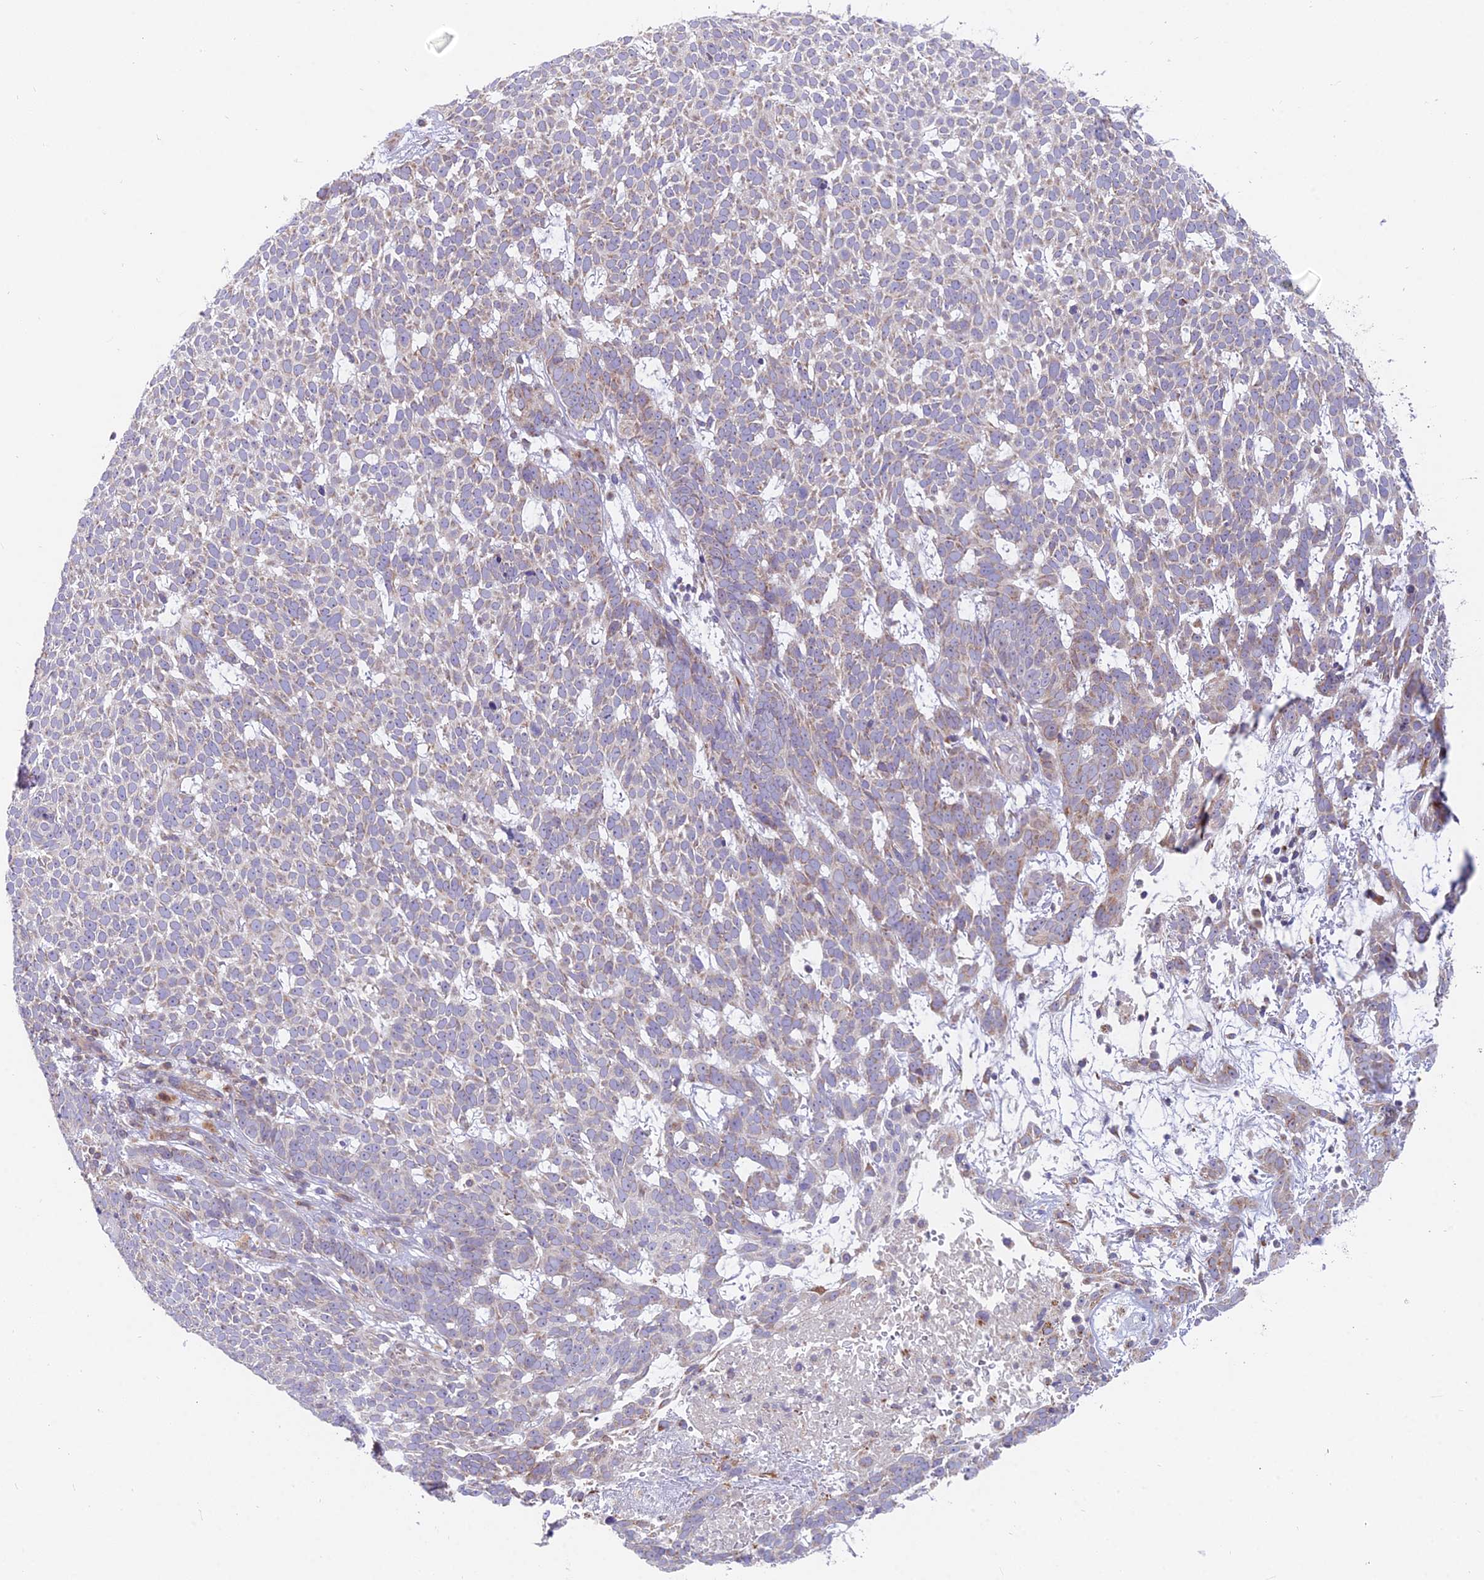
{"staining": {"intensity": "negative", "quantity": "none", "location": "none"}, "tissue": "skin cancer", "cell_type": "Tumor cells", "image_type": "cancer", "snomed": [{"axis": "morphology", "description": "Basal cell carcinoma"}, {"axis": "topography", "description": "Skin"}], "caption": "IHC image of skin basal cell carcinoma stained for a protein (brown), which demonstrates no expression in tumor cells.", "gene": "TBC1D20", "patient": {"sex": "female", "age": 78}}